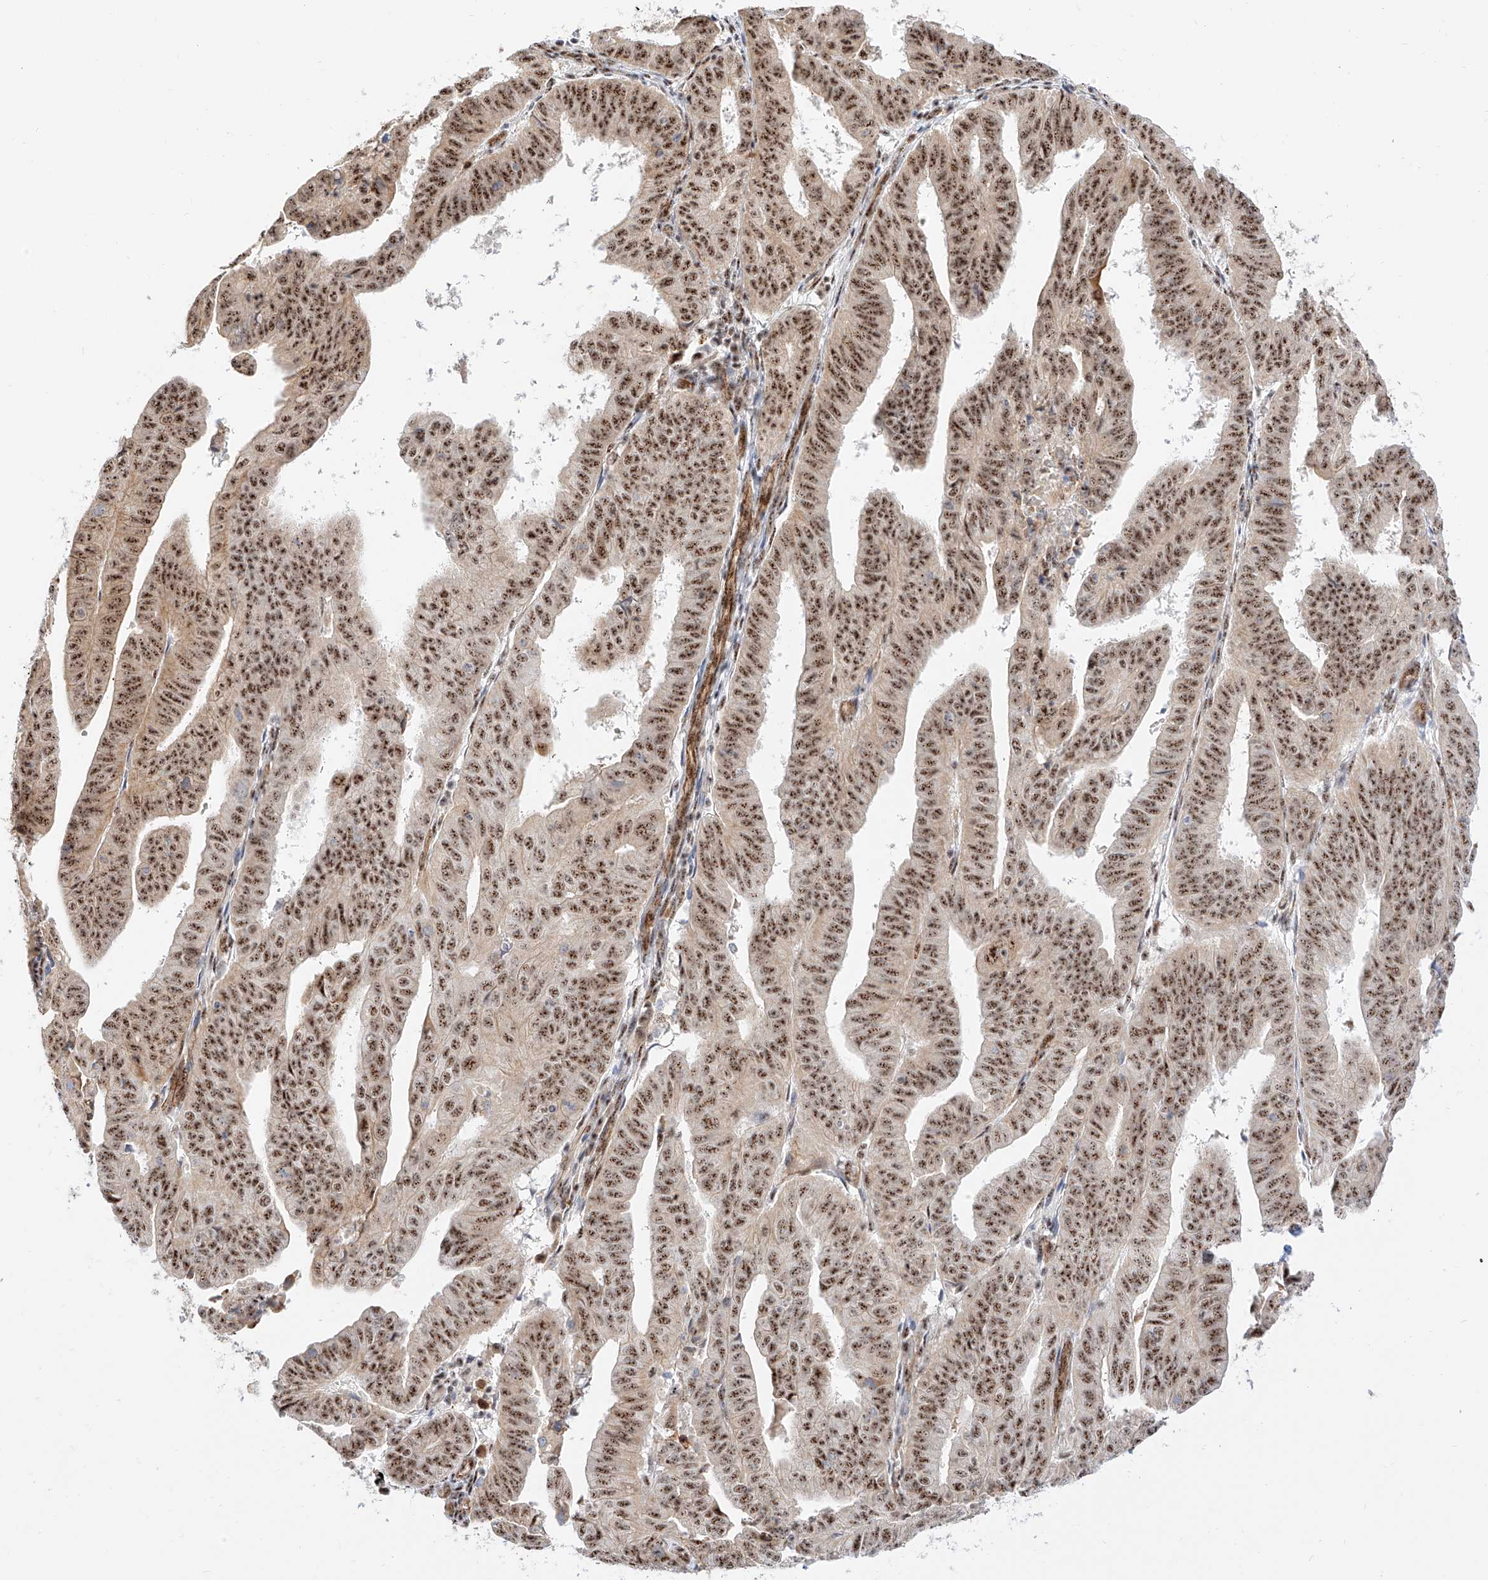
{"staining": {"intensity": "strong", "quantity": ">75%", "location": "nuclear"}, "tissue": "endometrial cancer", "cell_type": "Tumor cells", "image_type": "cancer", "snomed": [{"axis": "morphology", "description": "Adenocarcinoma, NOS"}, {"axis": "topography", "description": "Uterus"}], "caption": "An image of human endometrial adenocarcinoma stained for a protein demonstrates strong nuclear brown staining in tumor cells.", "gene": "ATXN7L2", "patient": {"sex": "female", "age": 77}}